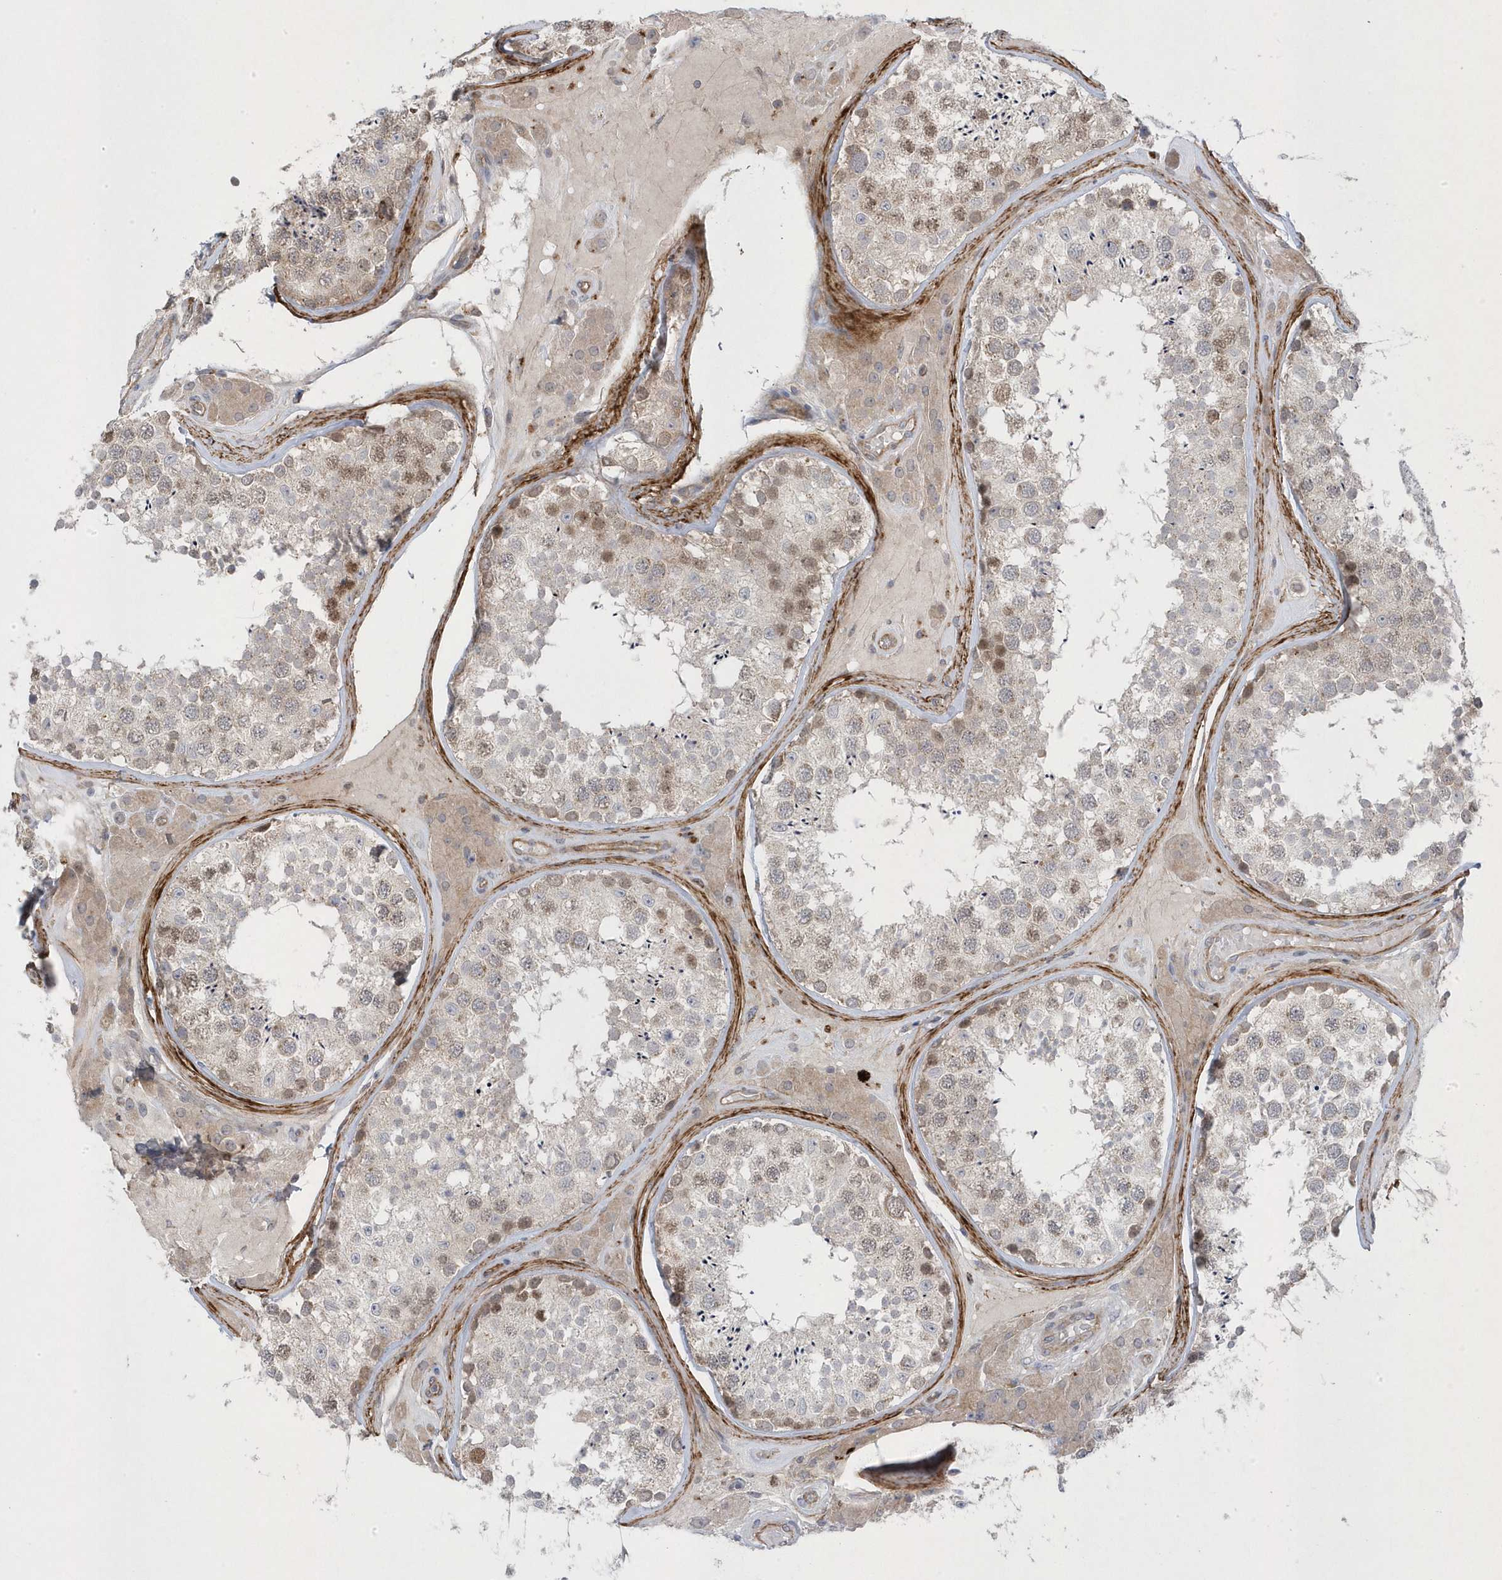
{"staining": {"intensity": "moderate", "quantity": "<25%", "location": "nuclear"}, "tissue": "testis", "cell_type": "Cells in seminiferous ducts", "image_type": "normal", "snomed": [{"axis": "morphology", "description": "Normal tissue, NOS"}, {"axis": "topography", "description": "Testis"}], "caption": "IHC (DAB) staining of unremarkable human testis exhibits moderate nuclear protein staining in about <25% of cells in seminiferous ducts.", "gene": "ANAPC1", "patient": {"sex": "male", "age": 46}}